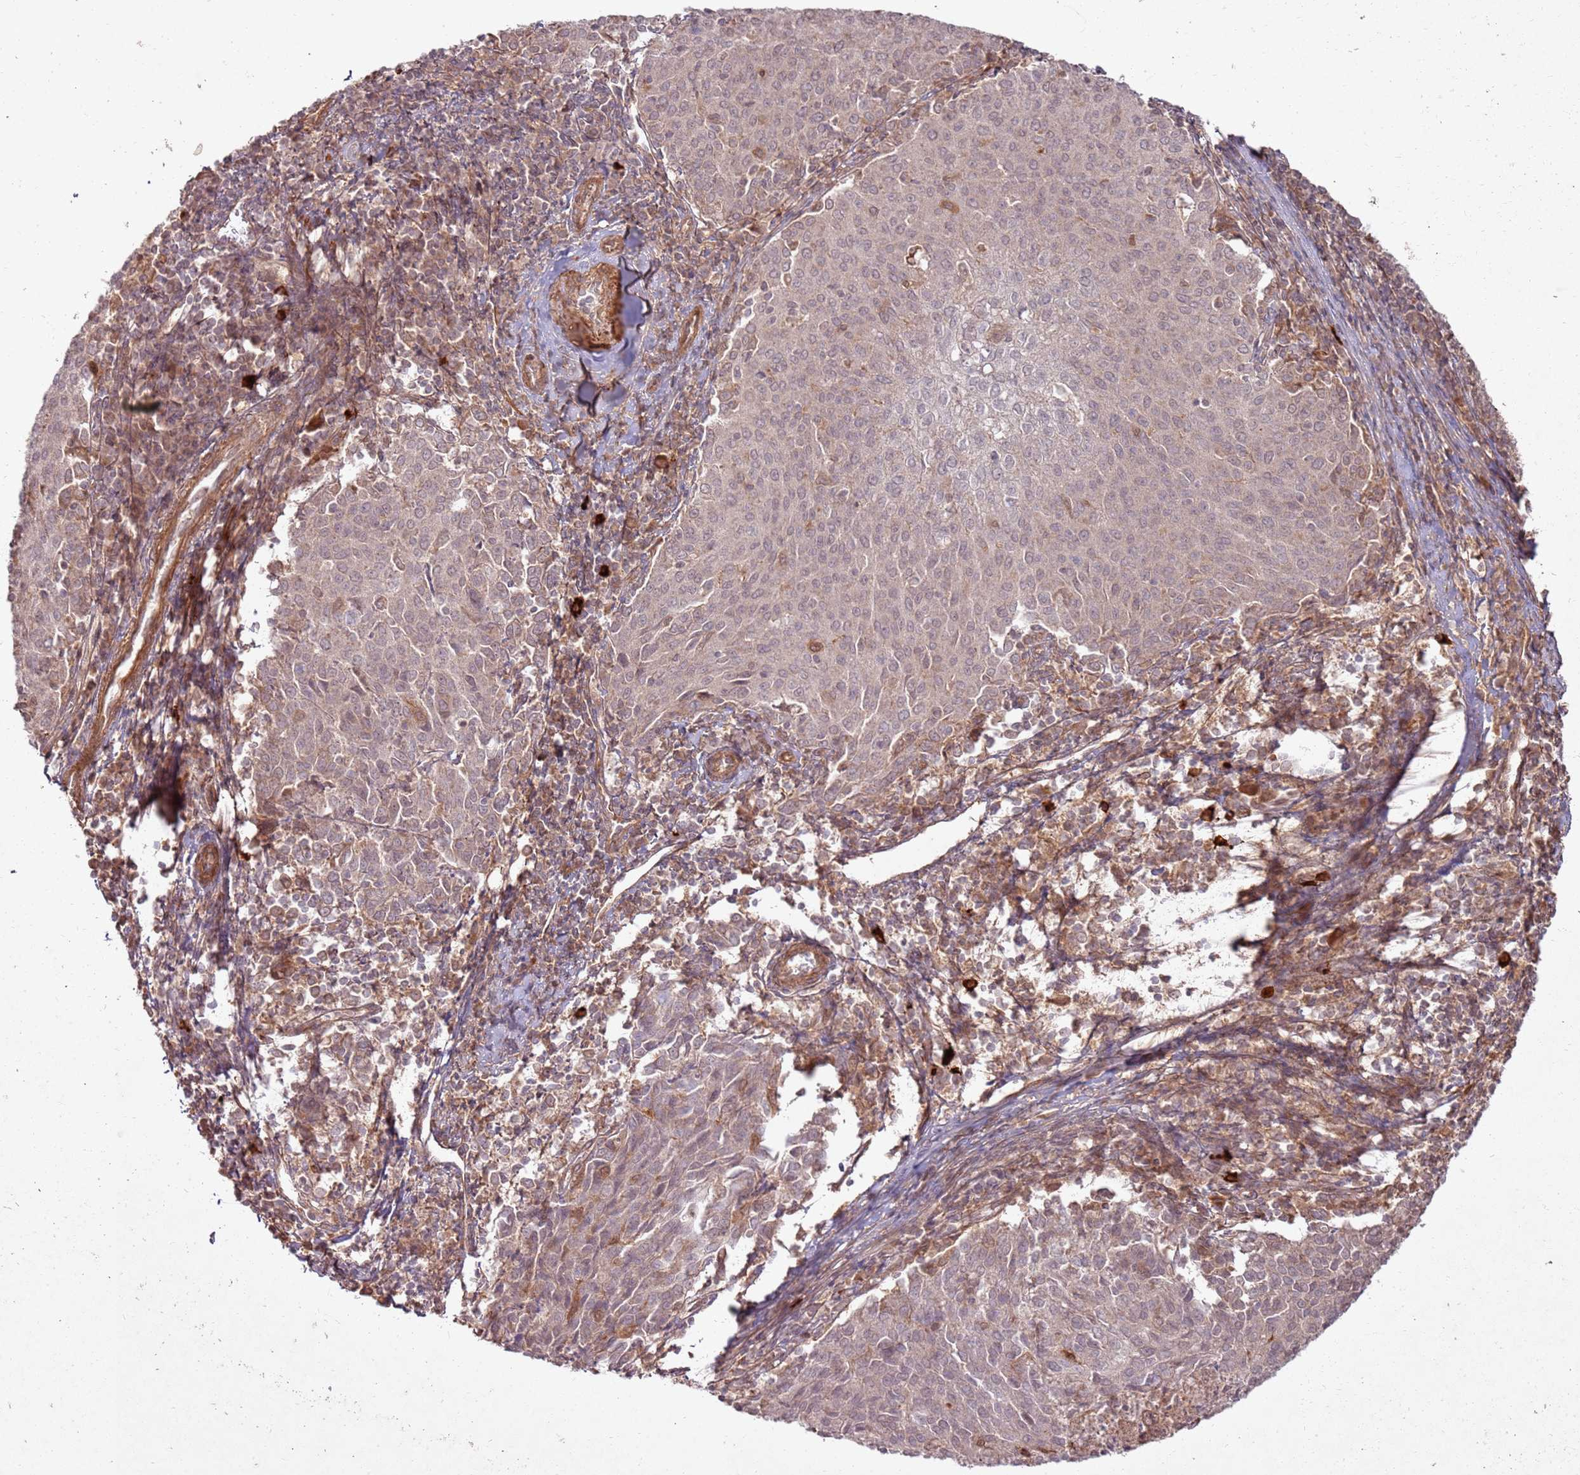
{"staining": {"intensity": "weak", "quantity": ">75%", "location": "cytoplasmic/membranous"}, "tissue": "cervical cancer", "cell_type": "Tumor cells", "image_type": "cancer", "snomed": [{"axis": "morphology", "description": "Squamous cell carcinoma, NOS"}, {"axis": "topography", "description": "Cervix"}], "caption": "Immunohistochemical staining of cervical cancer displays low levels of weak cytoplasmic/membranous protein staining in about >75% of tumor cells.", "gene": "ZNF623", "patient": {"sex": "female", "age": 46}}